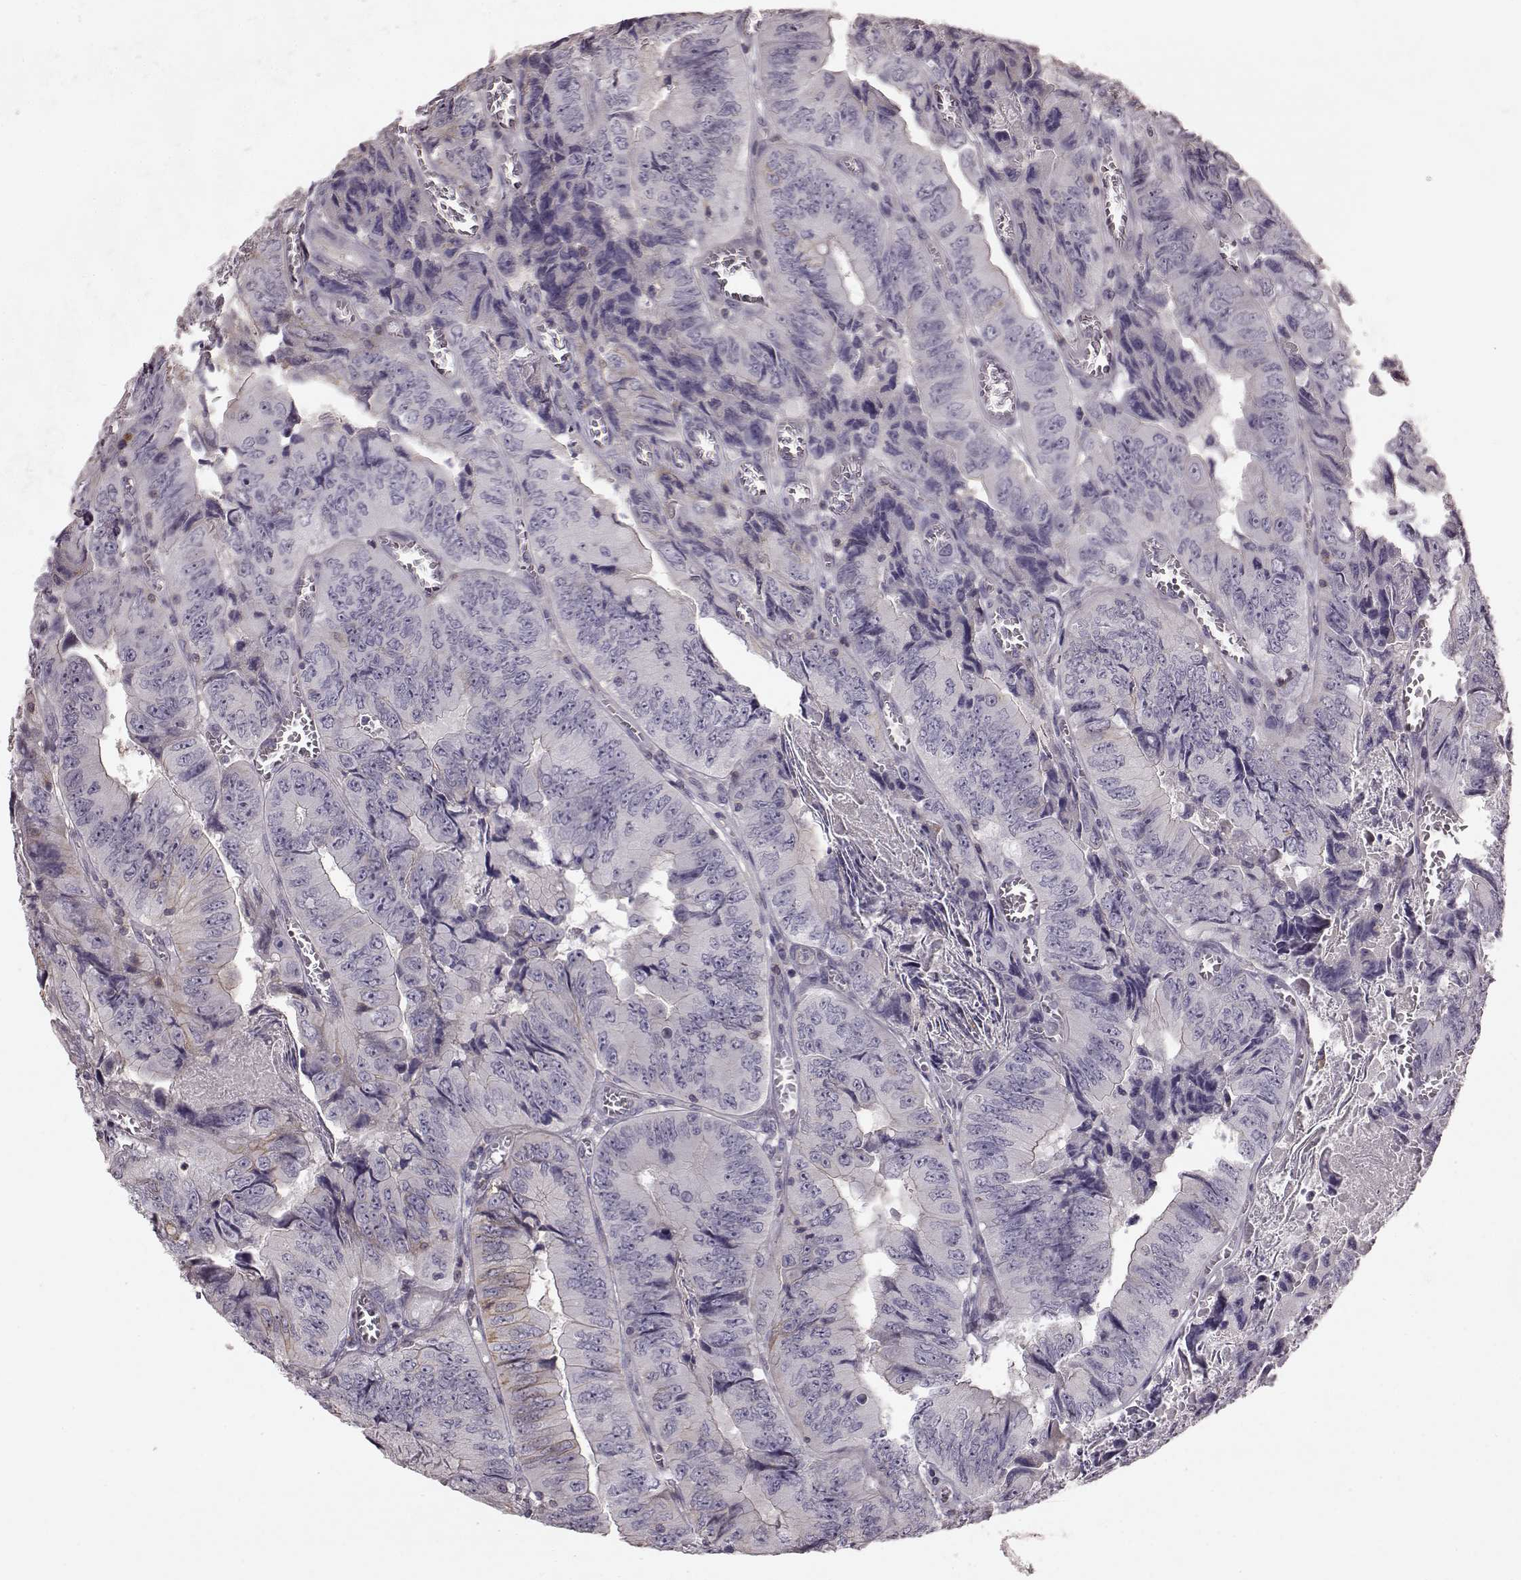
{"staining": {"intensity": "negative", "quantity": "none", "location": "none"}, "tissue": "colorectal cancer", "cell_type": "Tumor cells", "image_type": "cancer", "snomed": [{"axis": "morphology", "description": "Adenocarcinoma, NOS"}, {"axis": "topography", "description": "Colon"}], "caption": "A high-resolution micrograph shows IHC staining of adenocarcinoma (colorectal), which reveals no significant expression in tumor cells.", "gene": "PDCD1", "patient": {"sex": "female", "age": 84}}